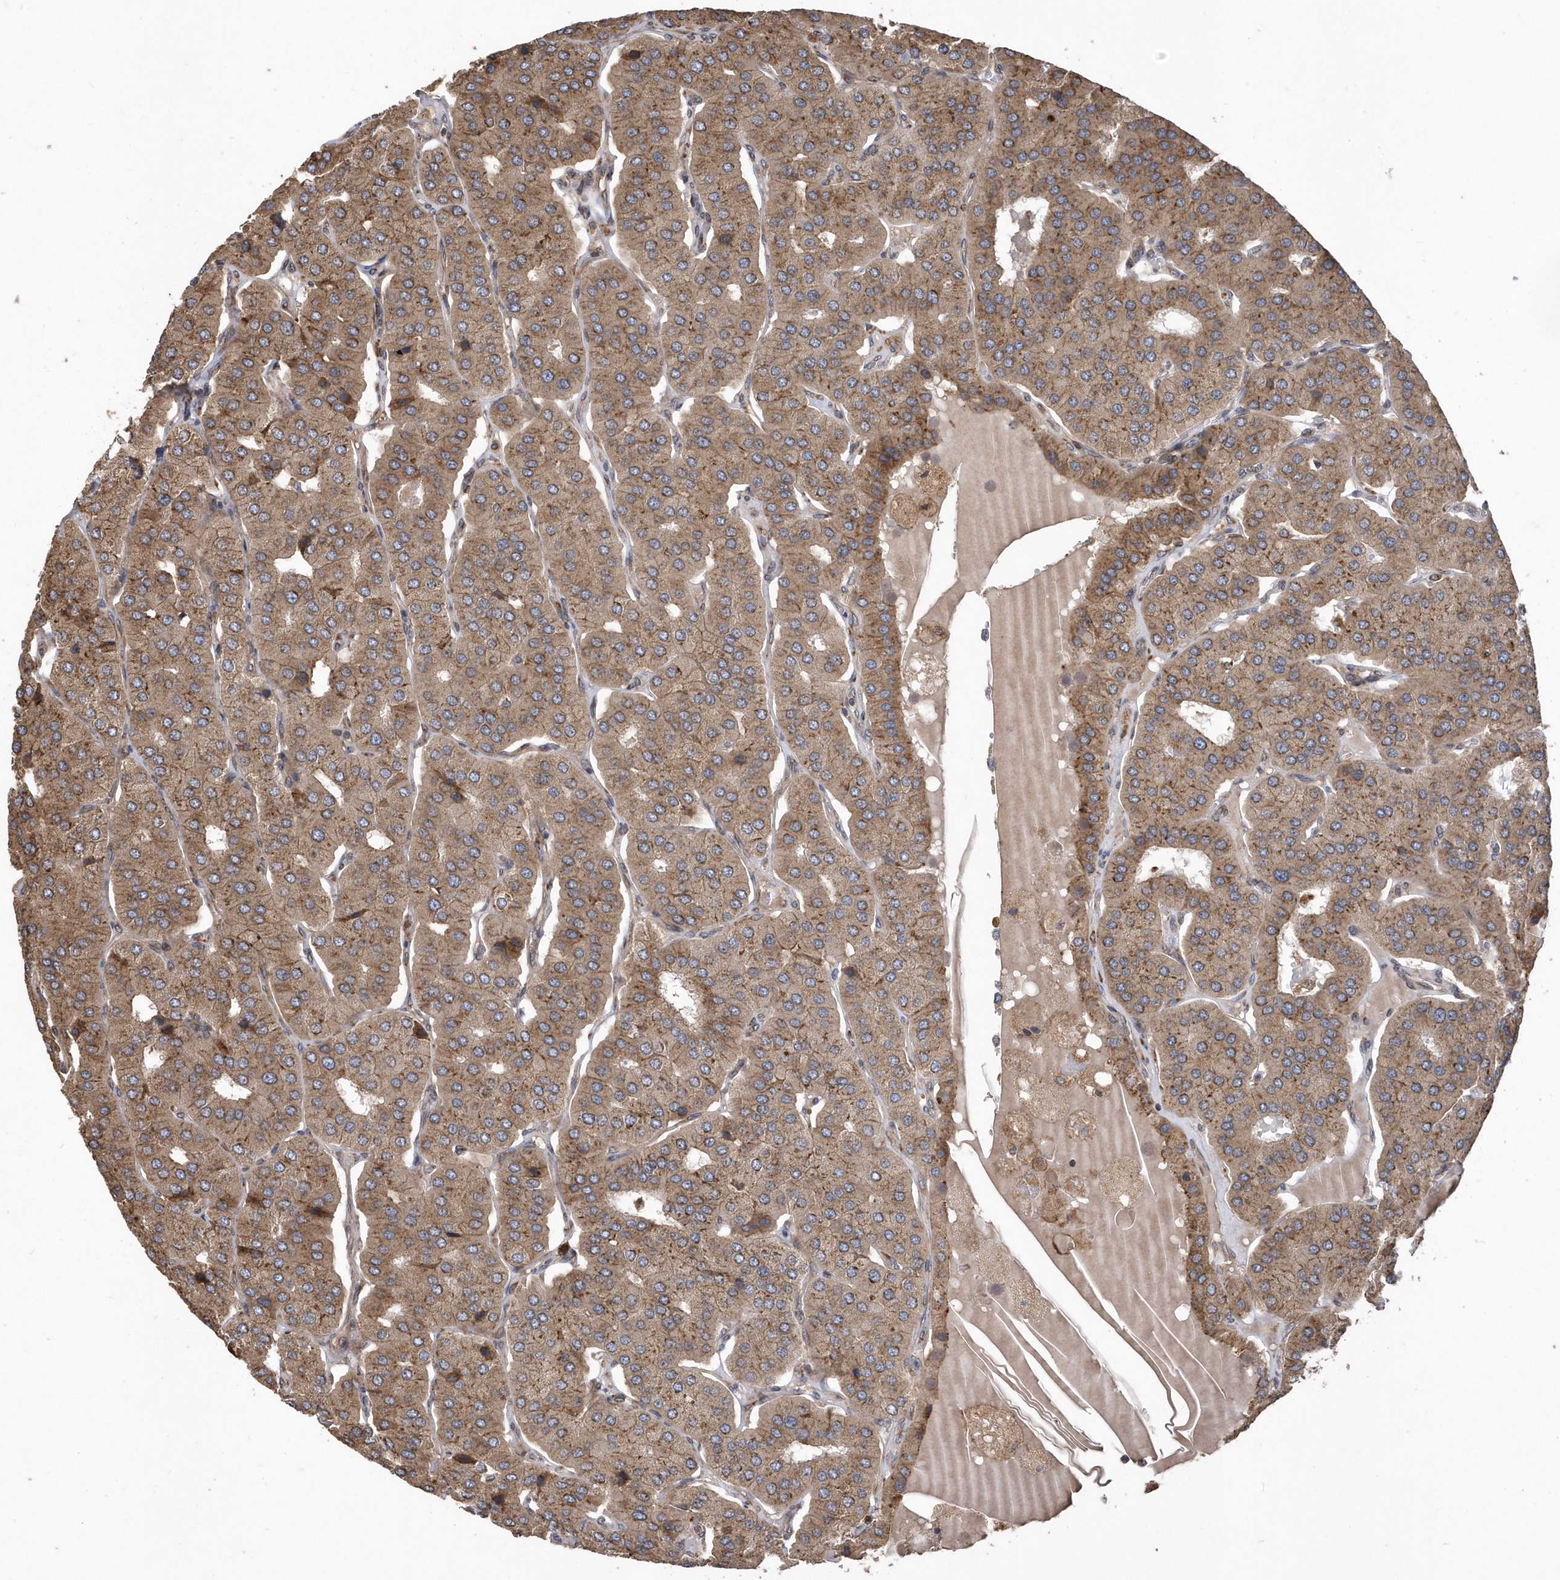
{"staining": {"intensity": "weak", "quantity": ">75%", "location": "cytoplasmic/membranous"}, "tissue": "parathyroid gland", "cell_type": "Glandular cells", "image_type": "normal", "snomed": [{"axis": "morphology", "description": "Normal tissue, NOS"}, {"axis": "morphology", "description": "Adenoma, NOS"}, {"axis": "topography", "description": "Parathyroid gland"}], "caption": "Immunohistochemistry (IHC) of unremarkable parathyroid gland reveals low levels of weak cytoplasmic/membranous expression in approximately >75% of glandular cells.", "gene": "WASHC5", "patient": {"sex": "female", "age": 86}}